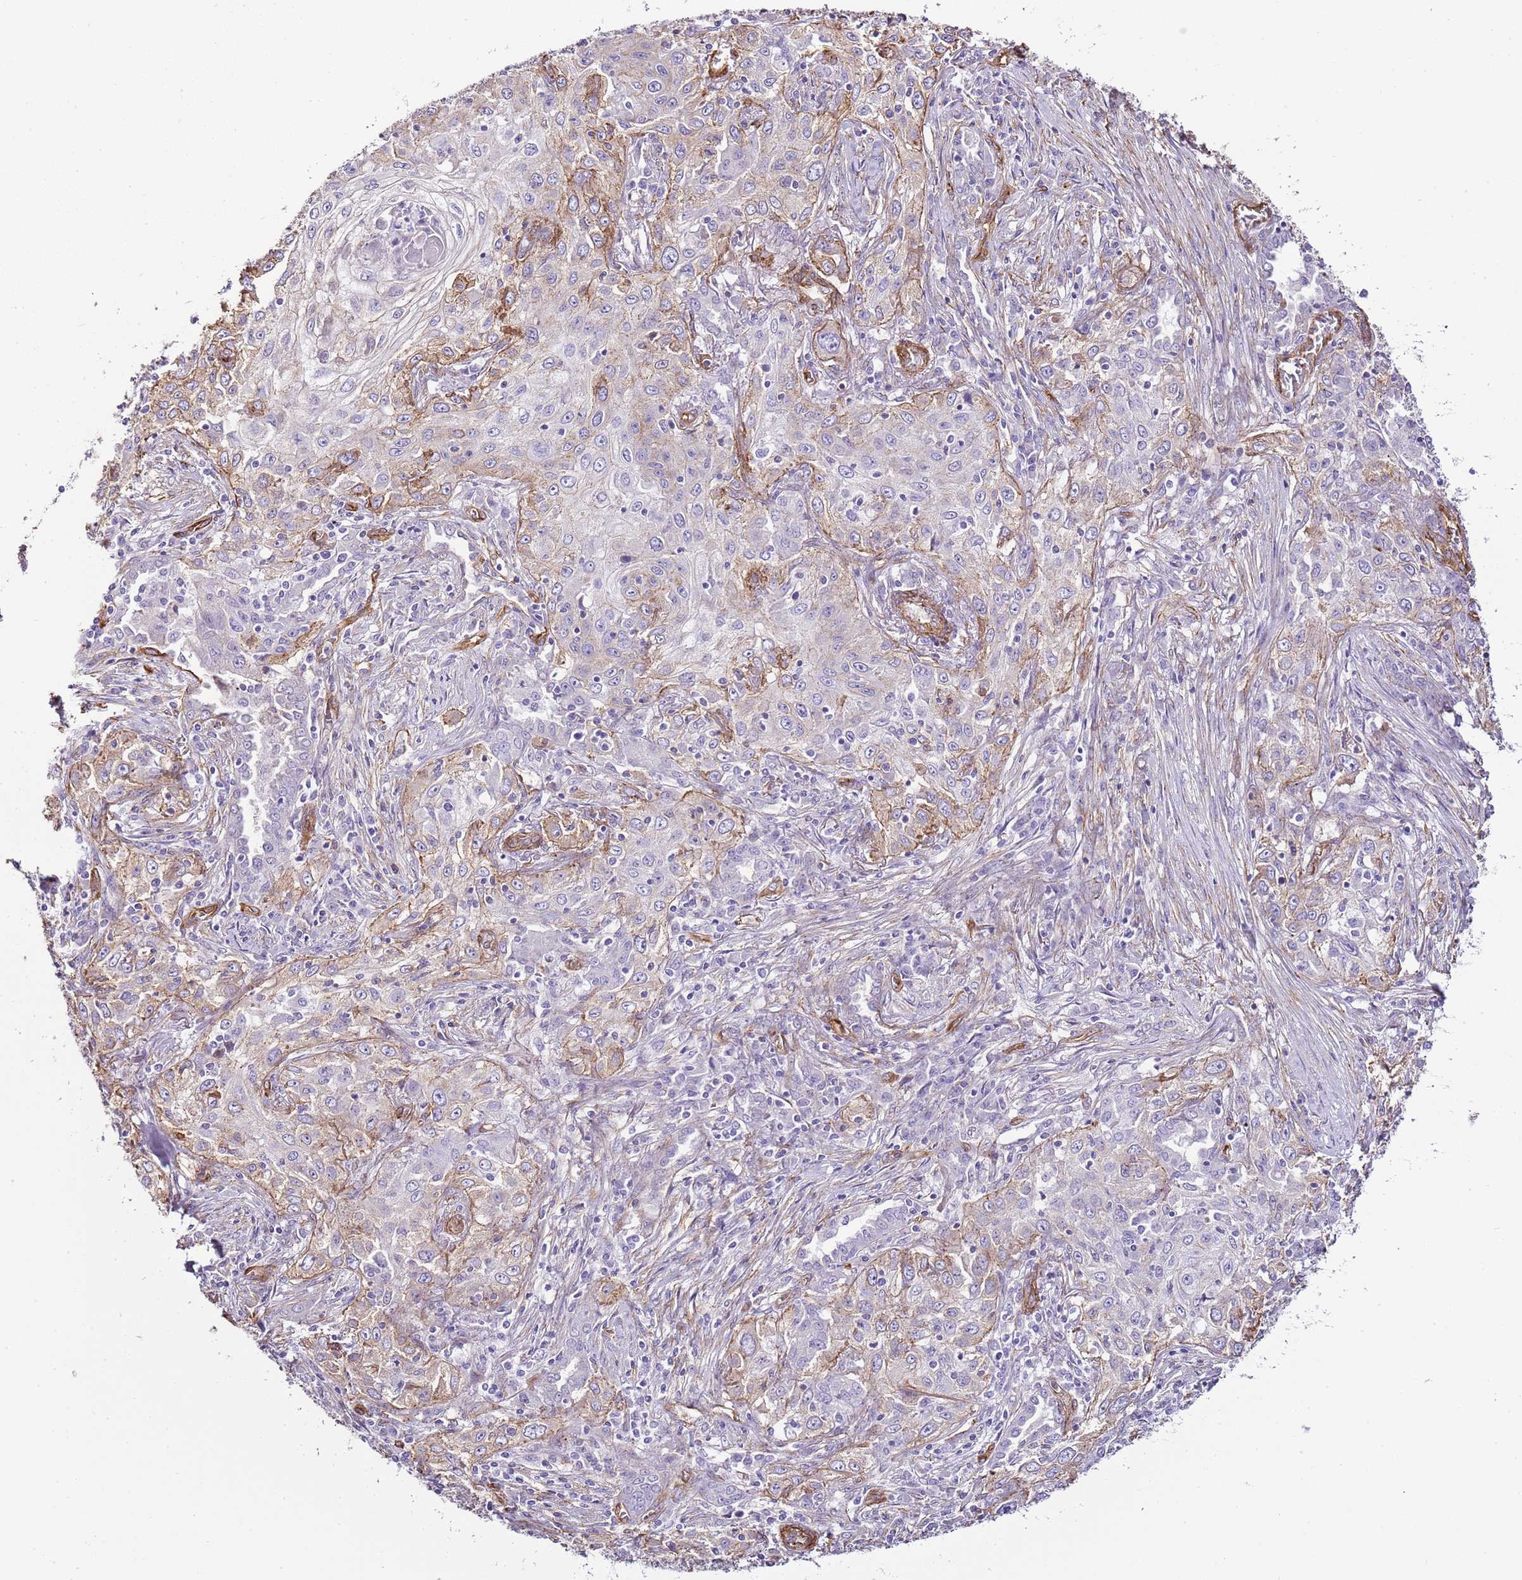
{"staining": {"intensity": "moderate", "quantity": "<25%", "location": "cytoplasmic/membranous"}, "tissue": "lung cancer", "cell_type": "Tumor cells", "image_type": "cancer", "snomed": [{"axis": "morphology", "description": "Squamous cell carcinoma, NOS"}, {"axis": "topography", "description": "Lung"}], "caption": "Lung cancer (squamous cell carcinoma) stained for a protein reveals moderate cytoplasmic/membranous positivity in tumor cells. (DAB IHC with brightfield microscopy, high magnification).", "gene": "CTDSPL", "patient": {"sex": "female", "age": 69}}